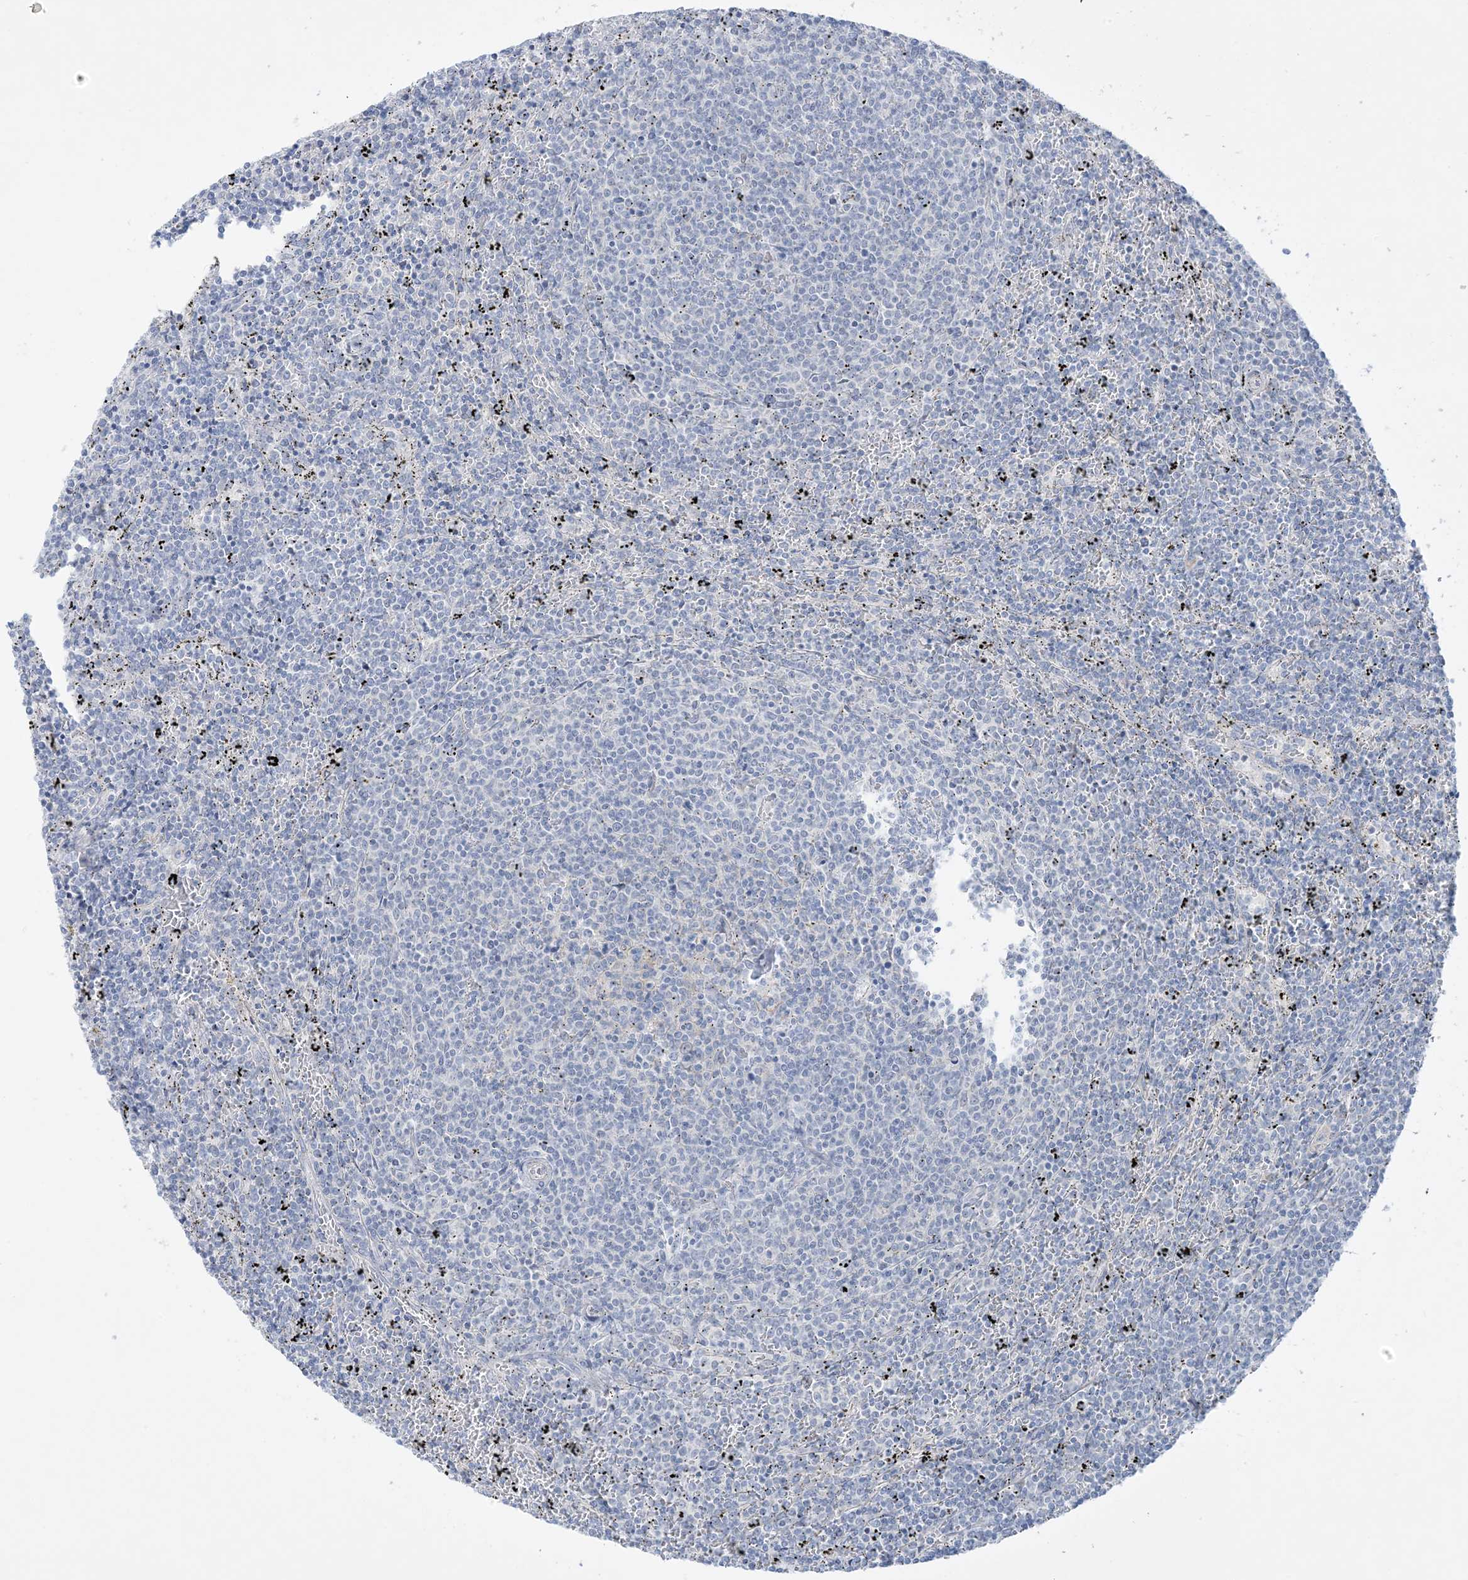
{"staining": {"intensity": "negative", "quantity": "none", "location": "none"}, "tissue": "lymphoma", "cell_type": "Tumor cells", "image_type": "cancer", "snomed": [{"axis": "morphology", "description": "Malignant lymphoma, non-Hodgkin's type, Low grade"}, {"axis": "topography", "description": "Spleen"}], "caption": "Low-grade malignant lymphoma, non-Hodgkin's type was stained to show a protein in brown. There is no significant expression in tumor cells.", "gene": "FAM184A", "patient": {"sex": "female", "age": 50}}